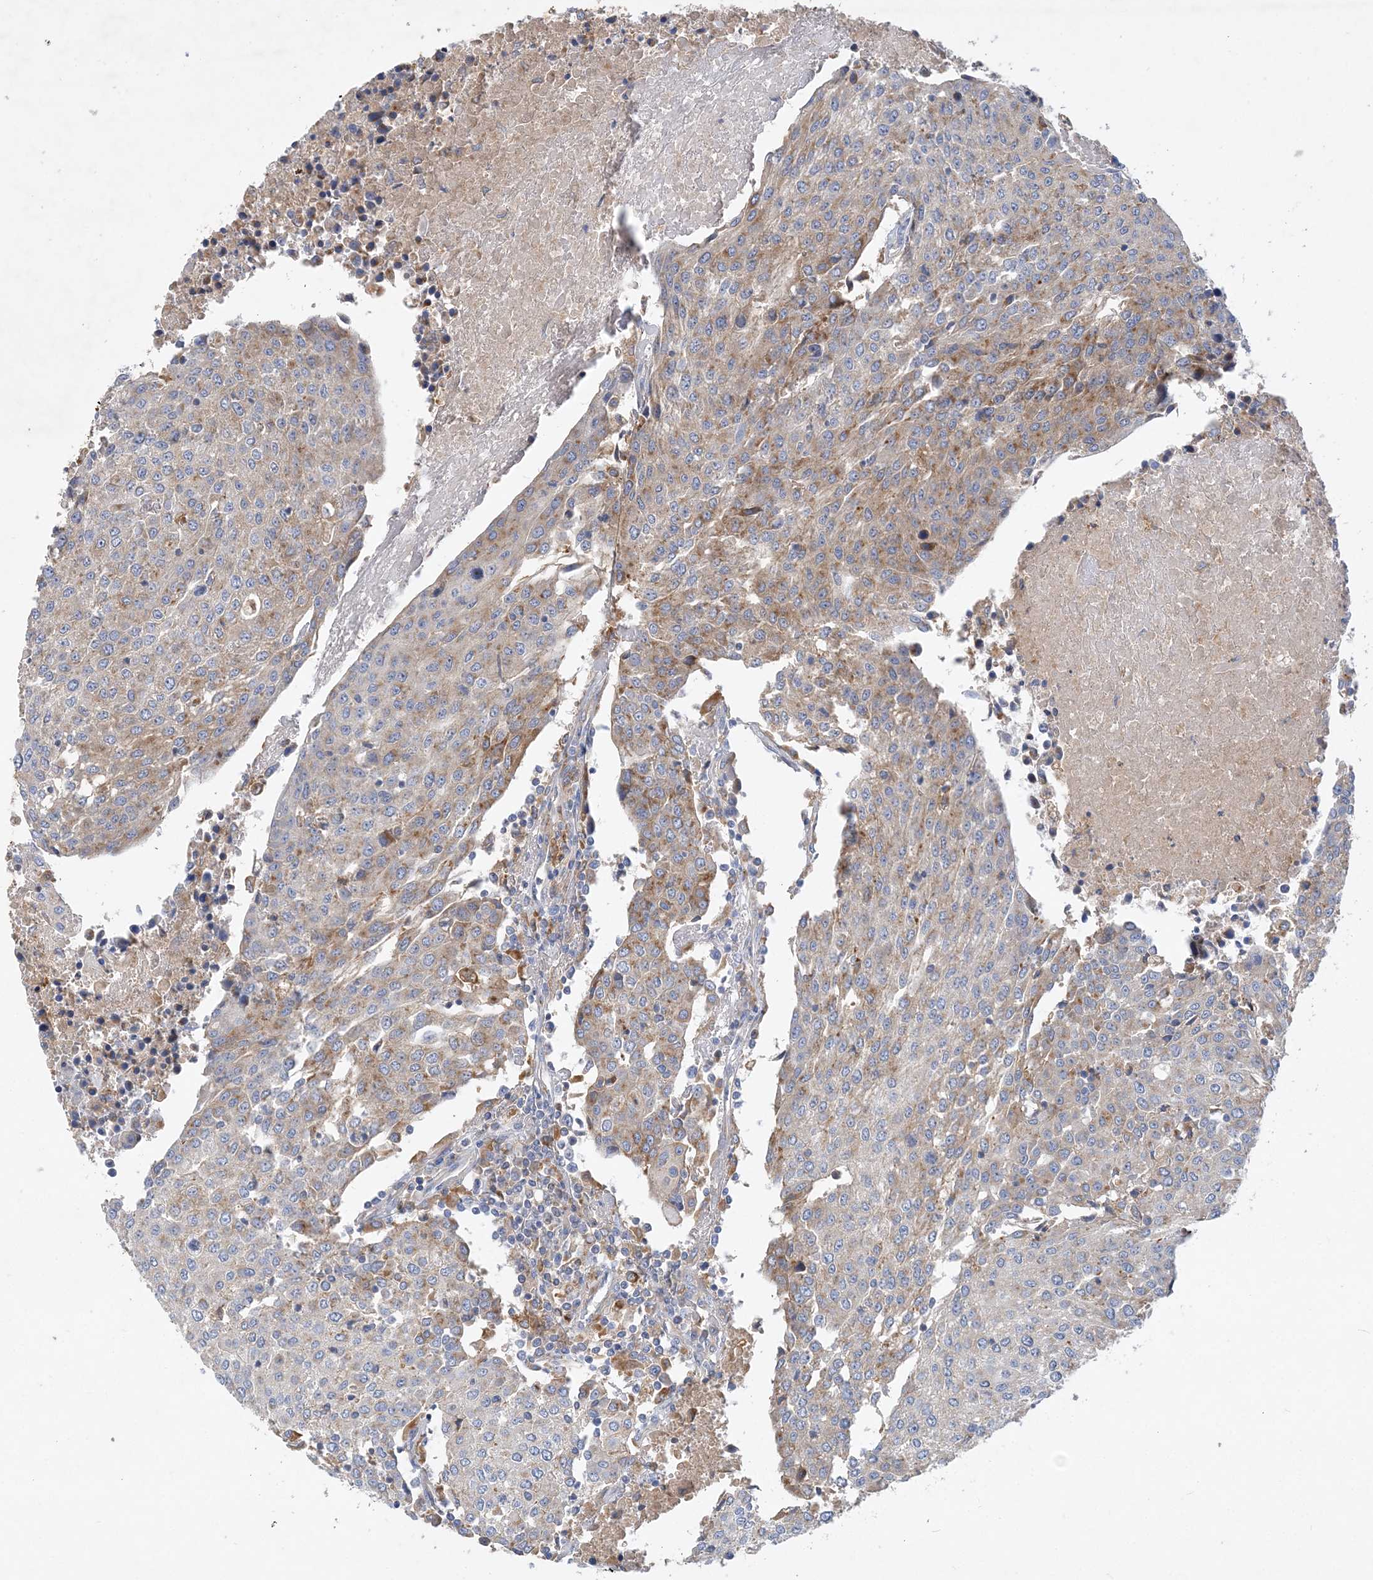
{"staining": {"intensity": "moderate", "quantity": "25%-75%", "location": "cytoplasmic/membranous"}, "tissue": "urothelial cancer", "cell_type": "Tumor cells", "image_type": "cancer", "snomed": [{"axis": "morphology", "description": "Urothelial carcinoma, High grade"}, {"axis": "topography", "description": "Urinary bladder"}], "caption": "The immunohistochemical stain labels moderate cytoplasmic/membranous positivity in tumor cells of urothelial cancer tissue.", "gene": "GRINA", "patient": {"sex": "female", "age": 85}}